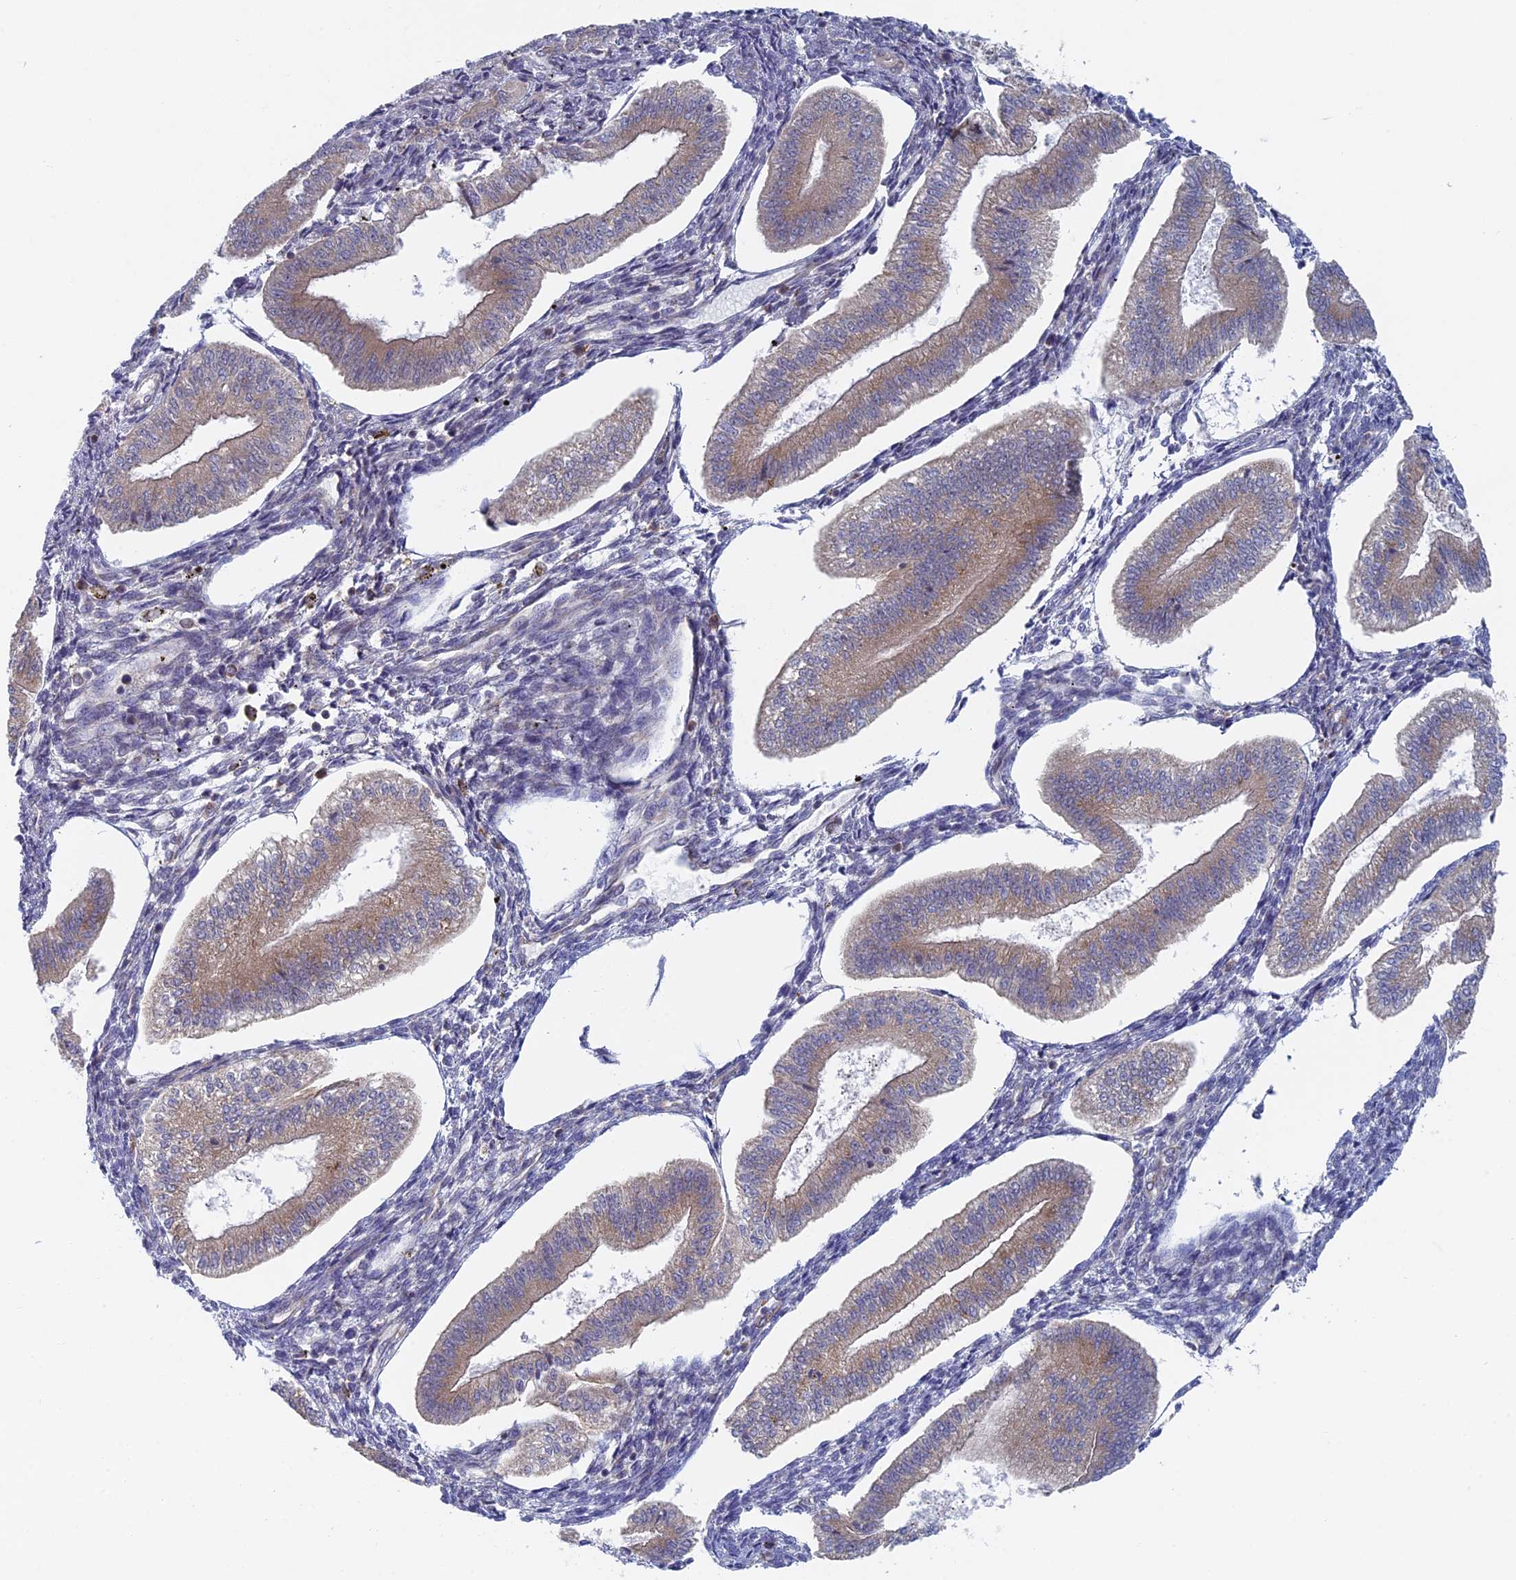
{"staining": {"intensity": "weak", "quantity": "<25%", "location": "cytoplasmic/membranous"}, "tissue": "endometrium", "cell_type": "Cells in endometrial stroma", "image_type": "normal", "snomed": [{"axis": "morphology", "description": "Normal tissue, NOS"}, {"axis": "topography", "description": "Endometrium"}], "caption": "A micrograph of endometrium stained for a protein exhibits no brown staining in cells in endometrial stroma.", "gene": "TBC1D30", "patient": {"sex": "female", "age": 34}}